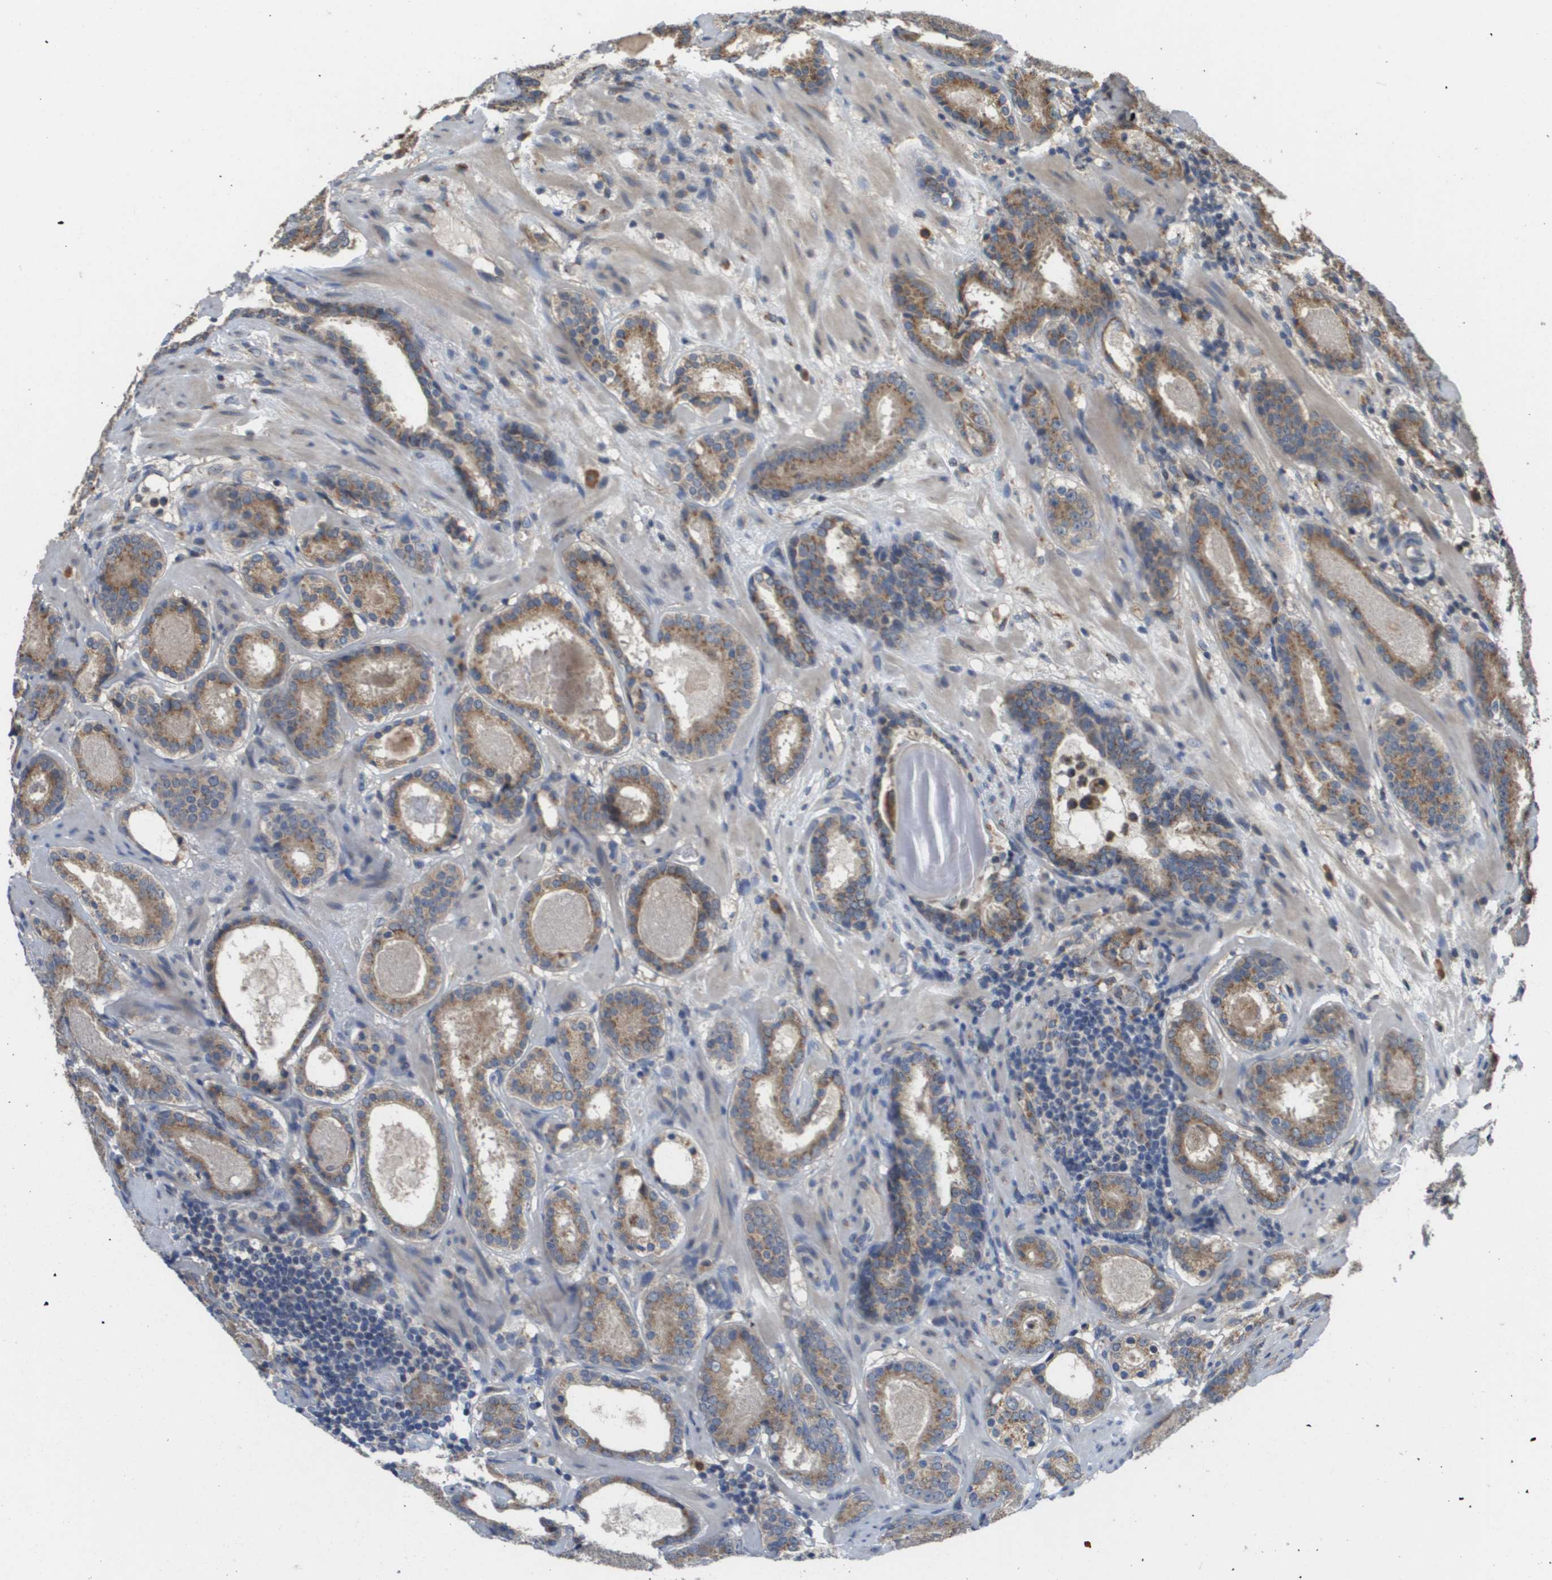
{"staining": {"intensity": "moderate", "quantity": ">75%", "location": "cytoplasmic/membranous"}, "tissue": "prostate cancer", "cell_type": "Tumor cells", "image_type": "cancer", "snomed": [{"axis": "morphology", "description": "Adenocarcinoma, Low grade"}, {"axis": "topography", "description": "Prostate"}], "caption": "Prostate cancer tissue reveals moderate cytoplasmic/membranous staining in approximately >75% of tumor cells", "gene": "PCK1", "patient": {"sex": "male", "age": 69}}